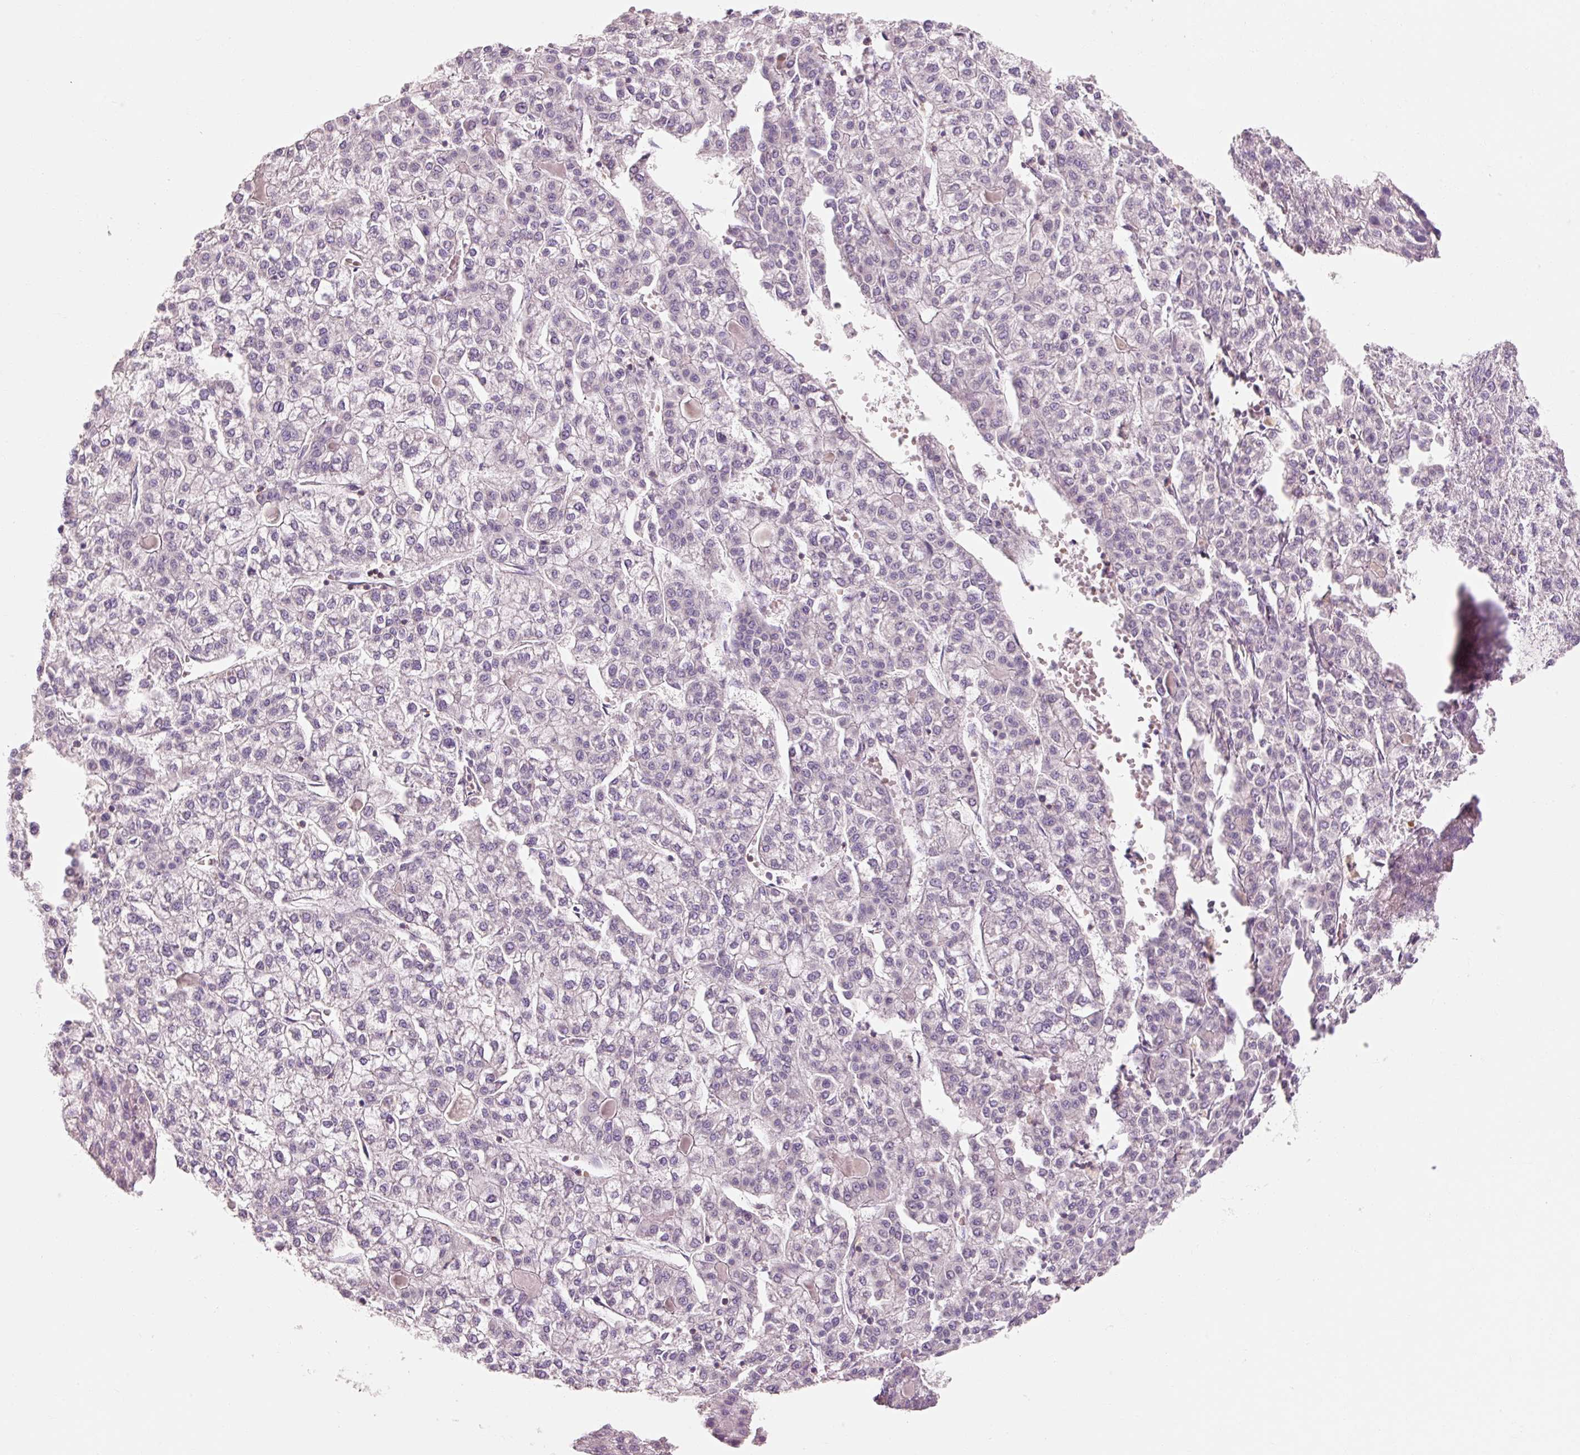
{"staining": {"intensity": "negative", "quantity": "none", "location": "none"}, "tissue": "liver cancer", "cell_type": "Tumor cells", "image_type": "cancer", "snomed": [{"axis": "morphology", "description": "Carcinoma, Hepatocellular, NOS"}, {"axis": "topography", "description": "Liver"}], "caption": "Immunohistochemistry (IHC) histopathology image of hepatocellular carcinoma (liver) stained for a protein (brown), which demonstrates no expression in tumor cells.", "gene": "OR8K1", "patient": {"sex": "female", "age": 43}}